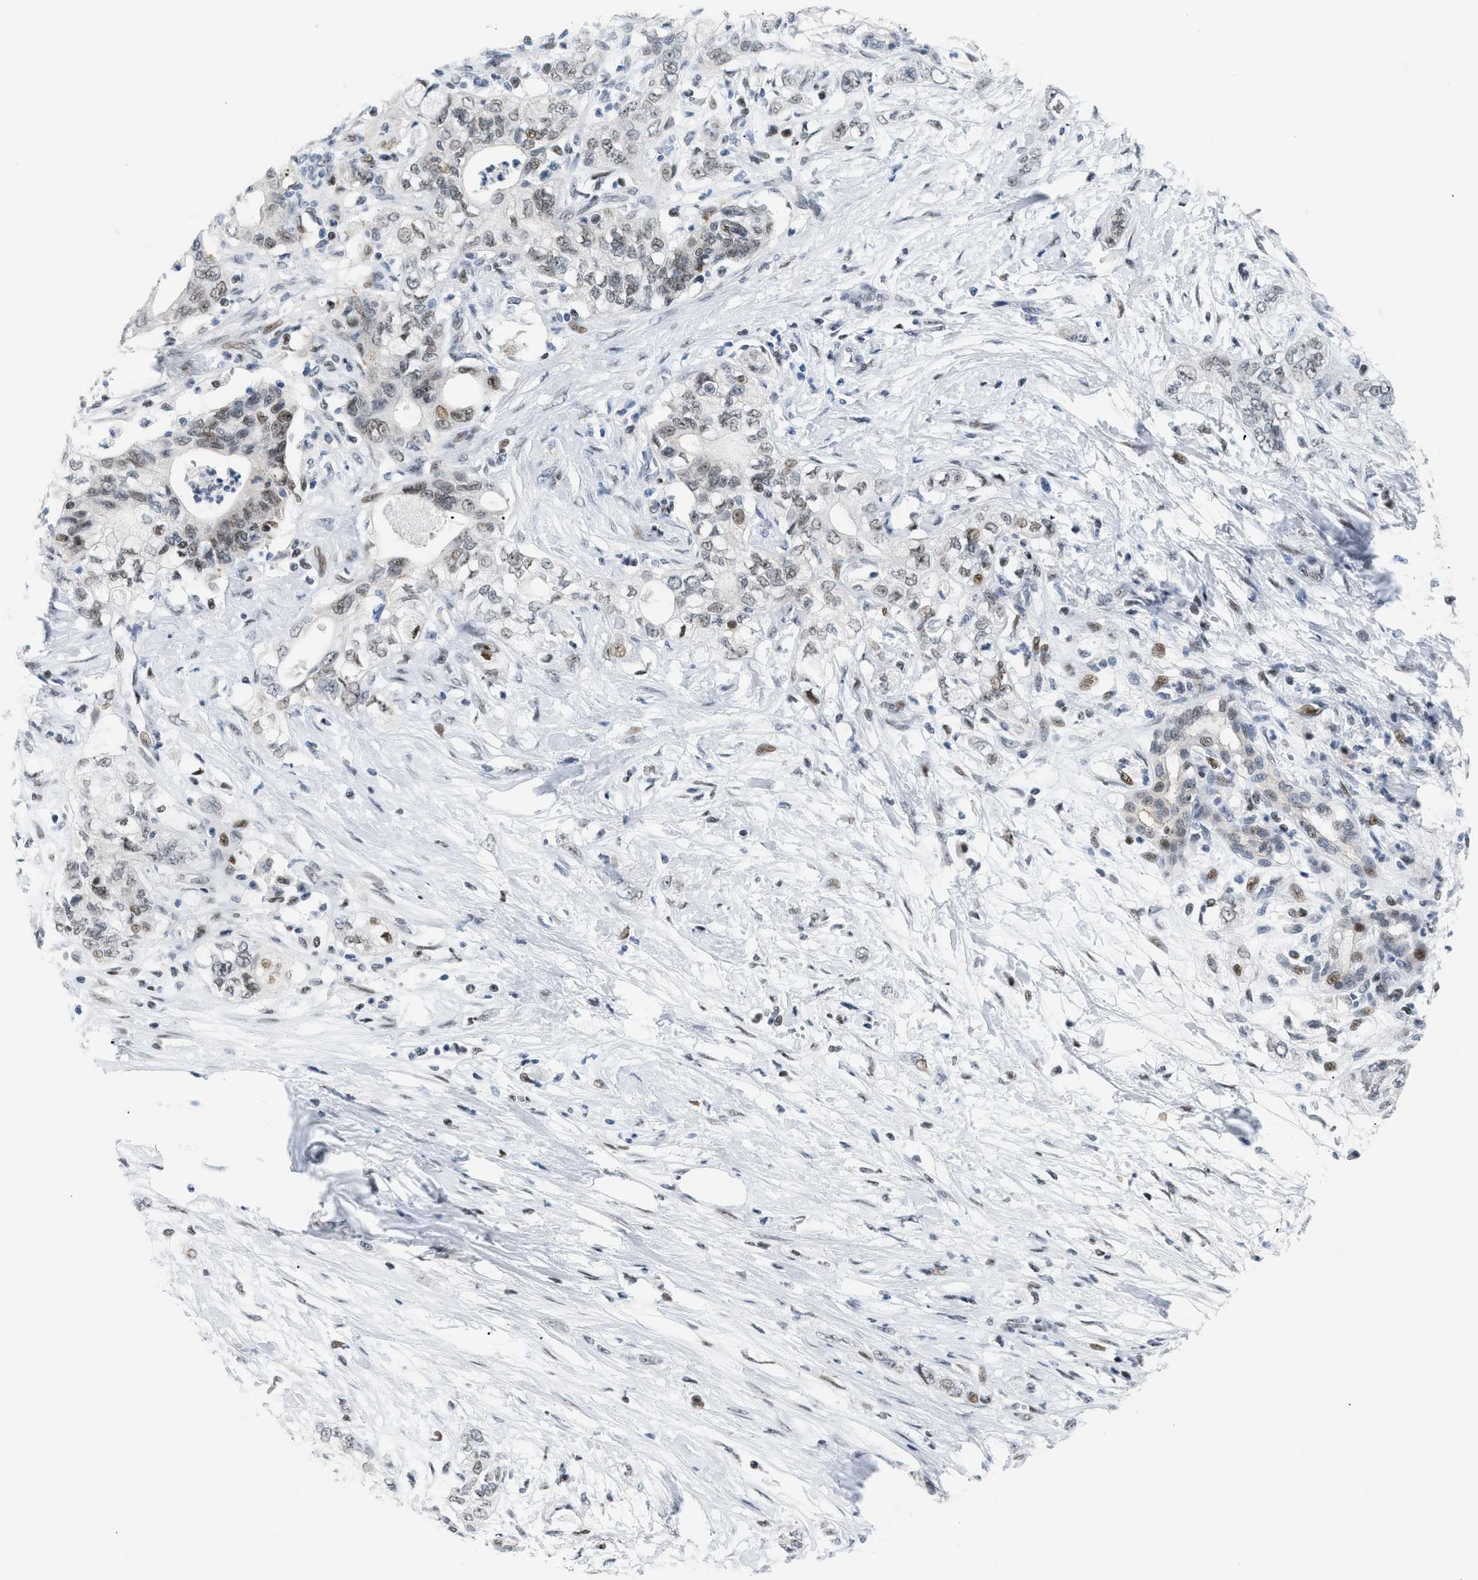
{"staining": {"intensity": "weak", "quantity": ">75%", "location": "nuclear"}, "tissue": "pancreatic cancer", "cell_type": "Tumor cells", "image_type": "cancer", "snomed": [{"axis": "morphology", "description": "Adenocarcinoma, NOS"}, {"axis": "topography", "description": "Pancreas"}], "caption": "The micrograph displays staining of pancreatic adenocarcinoma, revealing weak nuclear protein expression (brown color) within tumor cells. (Stains: DAB (3,3'-diaminobenzidine) in brown, nuclei in blue, Microscopy: brightfield microscopy at high magnification).", "gene": "MED1", "patient": {"sex": "male", "age": 70}}